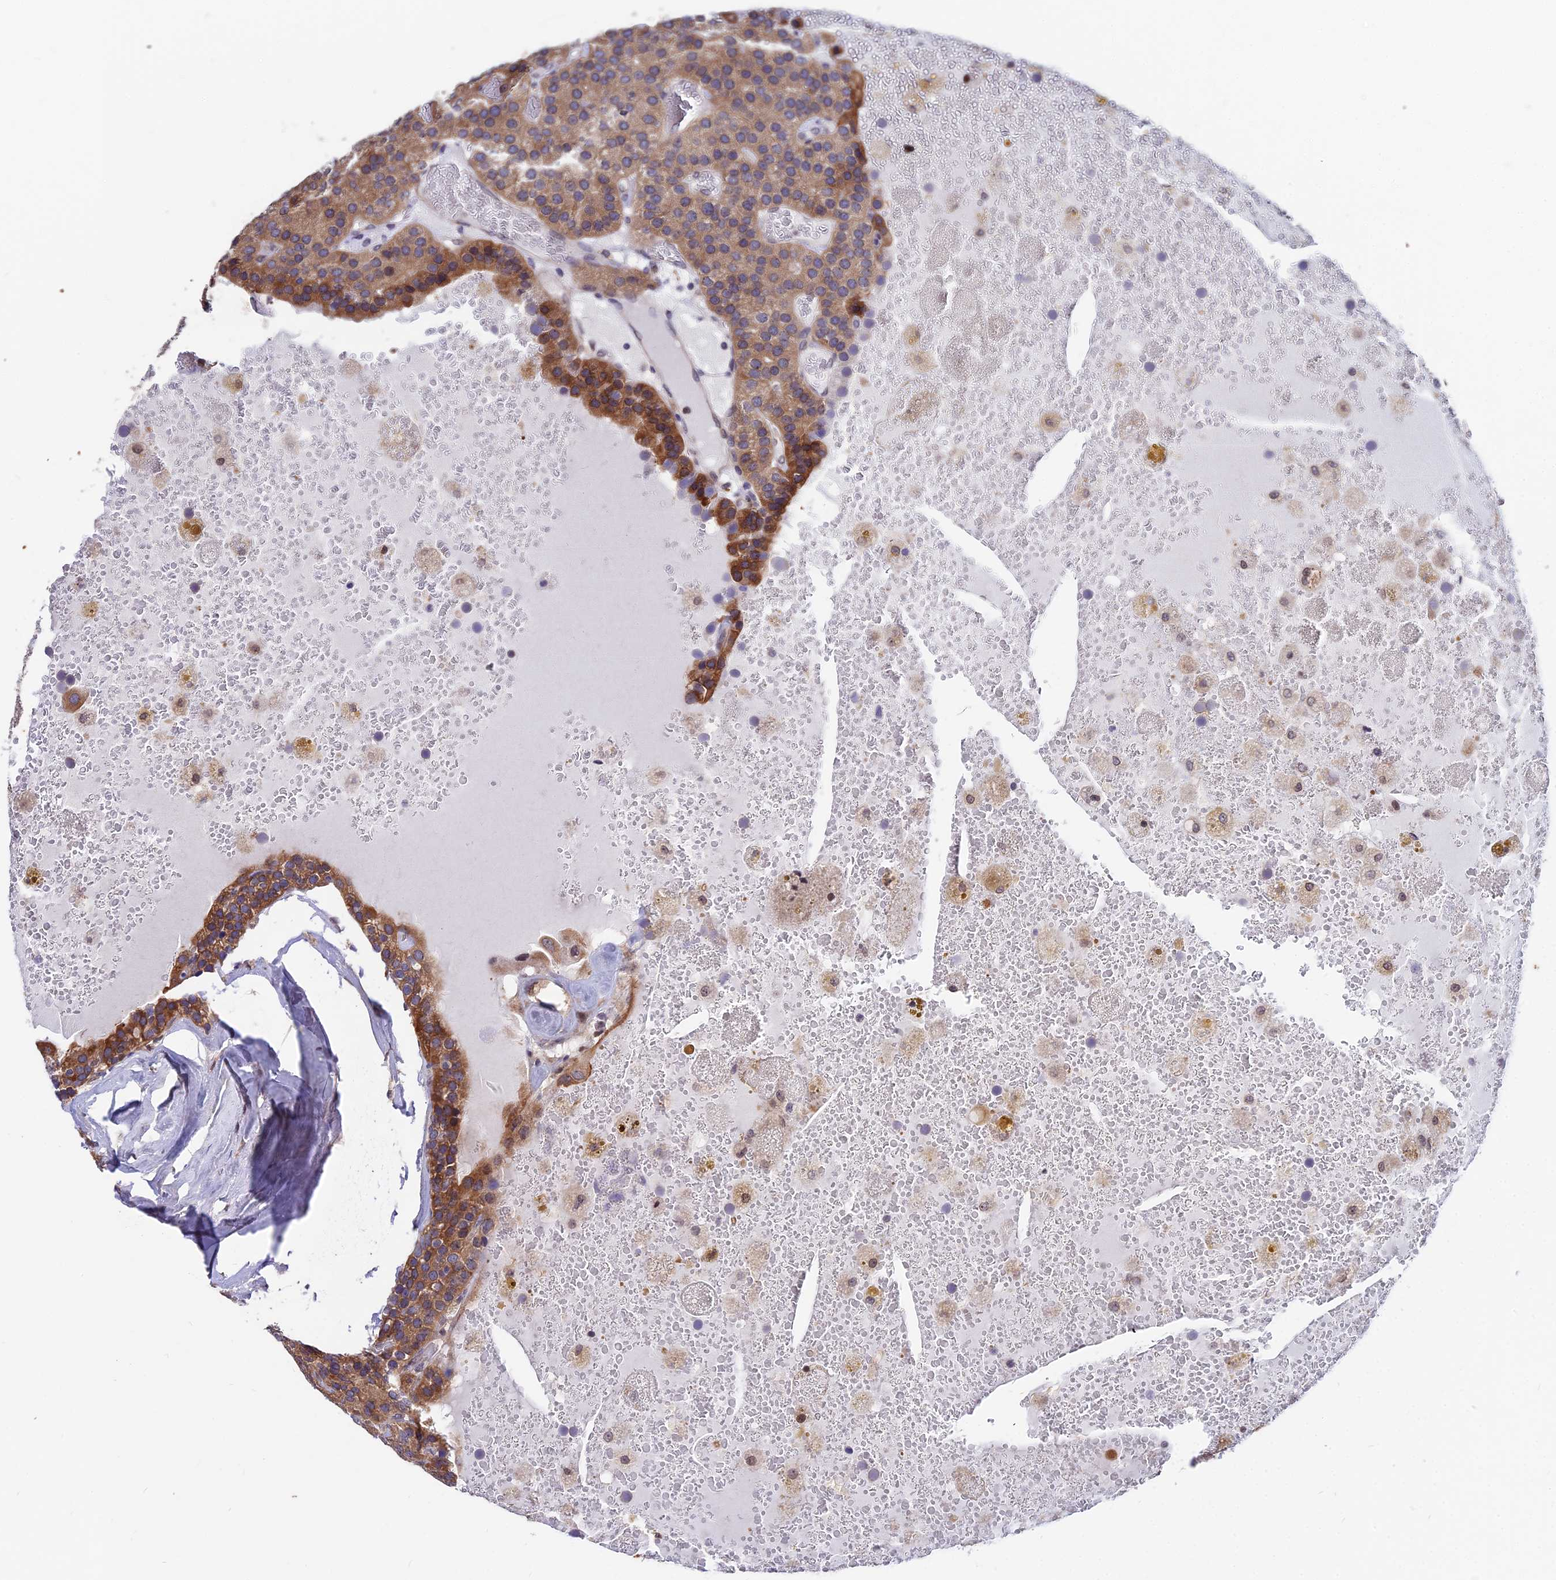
{"staining": {"intensity": "moderate", "quantity": ">75%", "location": "cytoplasmic/membranous"}, "tissue": "parathyroid gland", "cell_type": "Glandular cells", "image_type": "normal", "snomed": [{"axis": "morphology", "description": "Normal tissue, NOS"}, {"axis": "morphology", "description": "Adenoma, NOS"}, {"axis": "topography", "description": "Parathyroid gland"}], "caption": "Normal parathyroid gland was stained to show a protein in brown. There is medium levels of moderate cytoplasmic/membranous positivity in approximately >75% of glandular cells.", "gene": "INPP4A", "patient": {"sex": "female", "age": 86}}